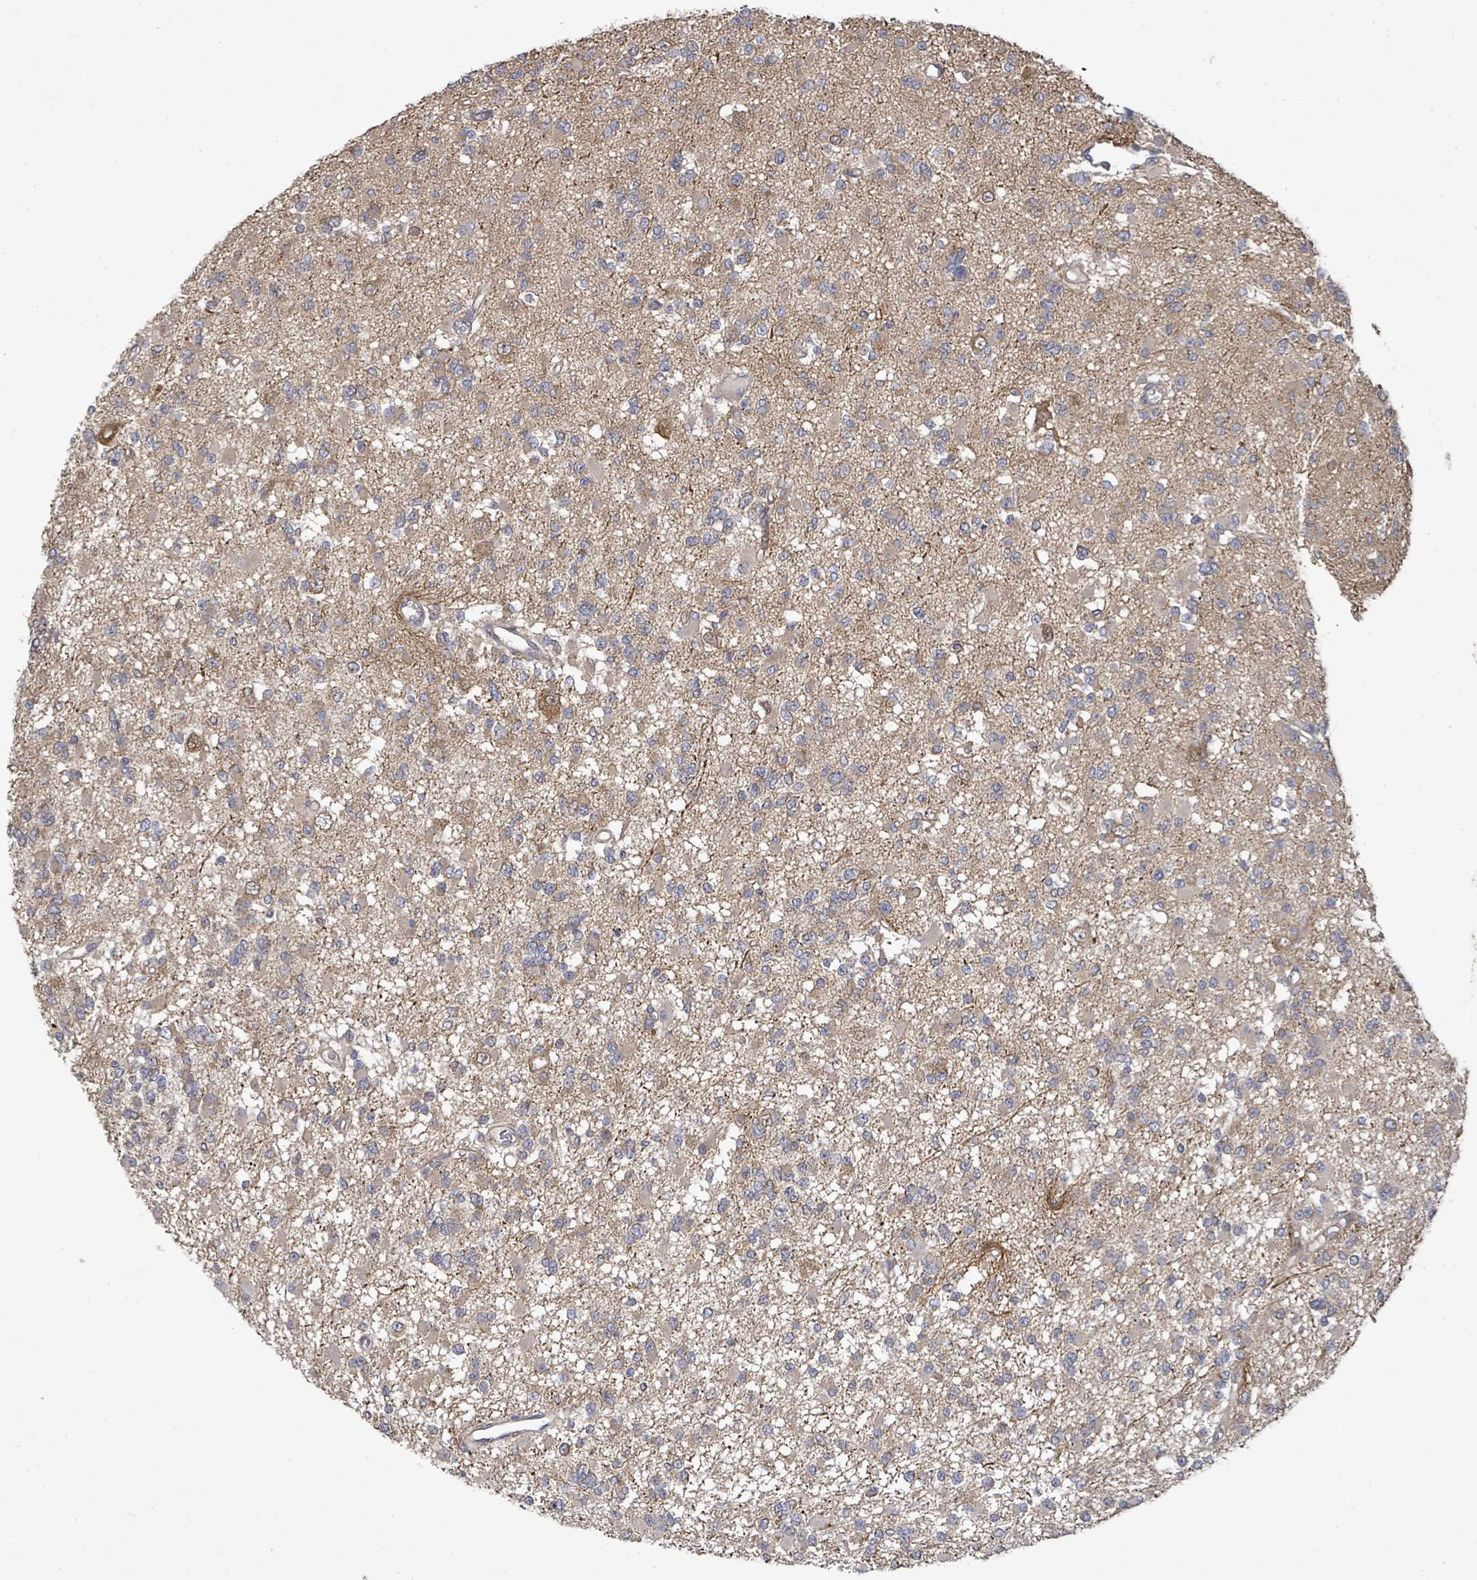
{"staining": {"intensity": "negative", "quantity": "none", "location": "none"}, "tissue": "glioma", "cell_type": "Tumor cells", "image_type": "cancer", "snomed": [{"axis": "morphology", "description": "Glioma, malignant, Low grade"}, {"axis": "topography", "description": "Brain"}], "caption": "Malignant glioma (low-grade) was stained to show a protein in brown. There is no significant expression in tumor cells.", "gene": "KRTAP27-1", "patient": {"sex": "female", "age": 22}}